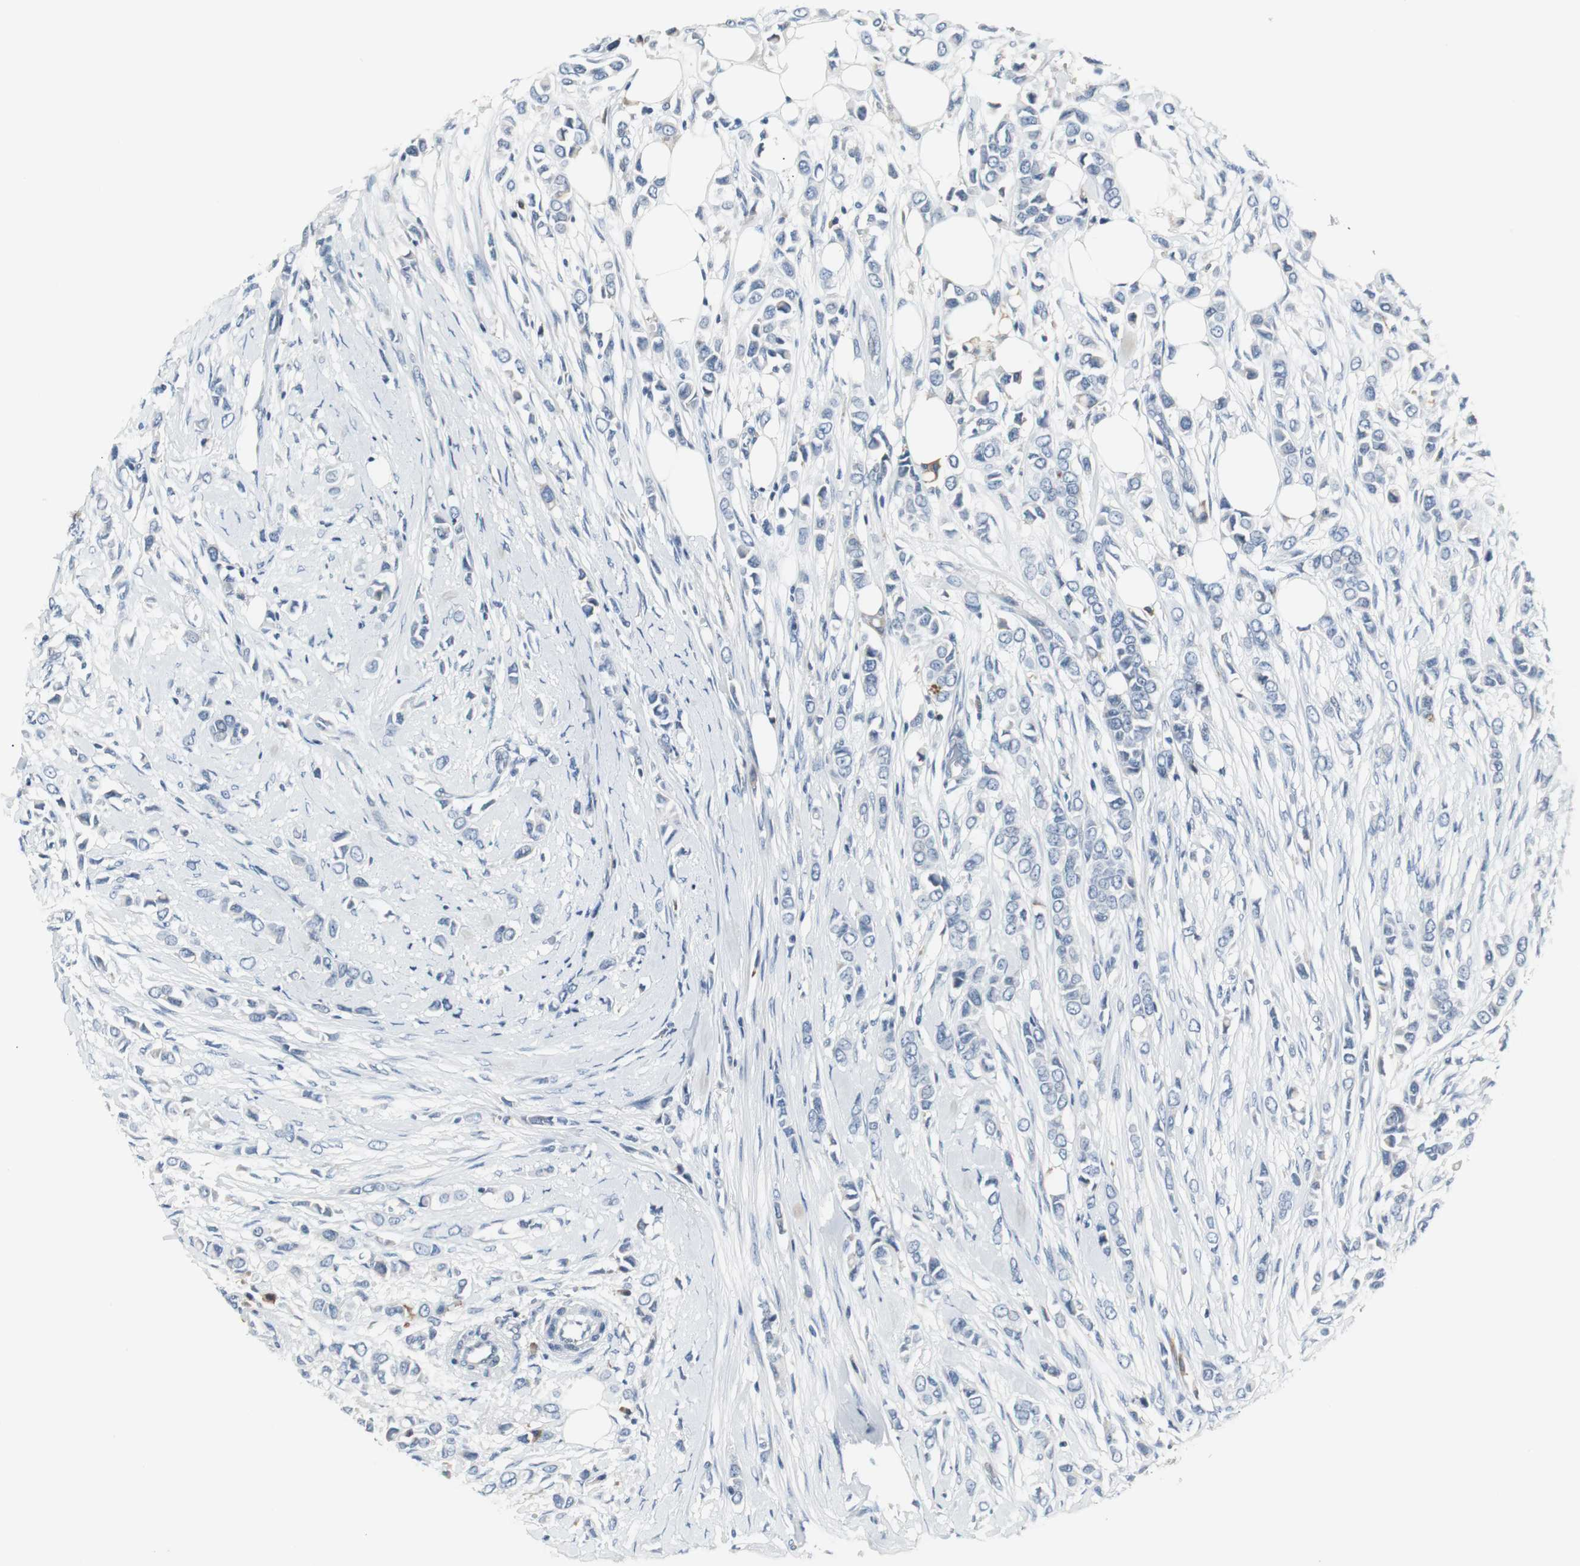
{"staining": {"intensity": "negative", "quantity": "none", "location": "none"}, "tissue": "breast cancer", "cell_type": "Tumor cells", "image_type": "cancer", "snomed": [{"axis": "morphology", "description": "Lobular carcinoma"}, {"axis": "topography", "description": "Breast"}], "caption": "A photomicrograph of breast cancer (lobular carcinoma) stained for a protein displays no brown staining in tumor cells.", "gene": "SLC2A5", "patient": {"sex": "female", "age": 51}}